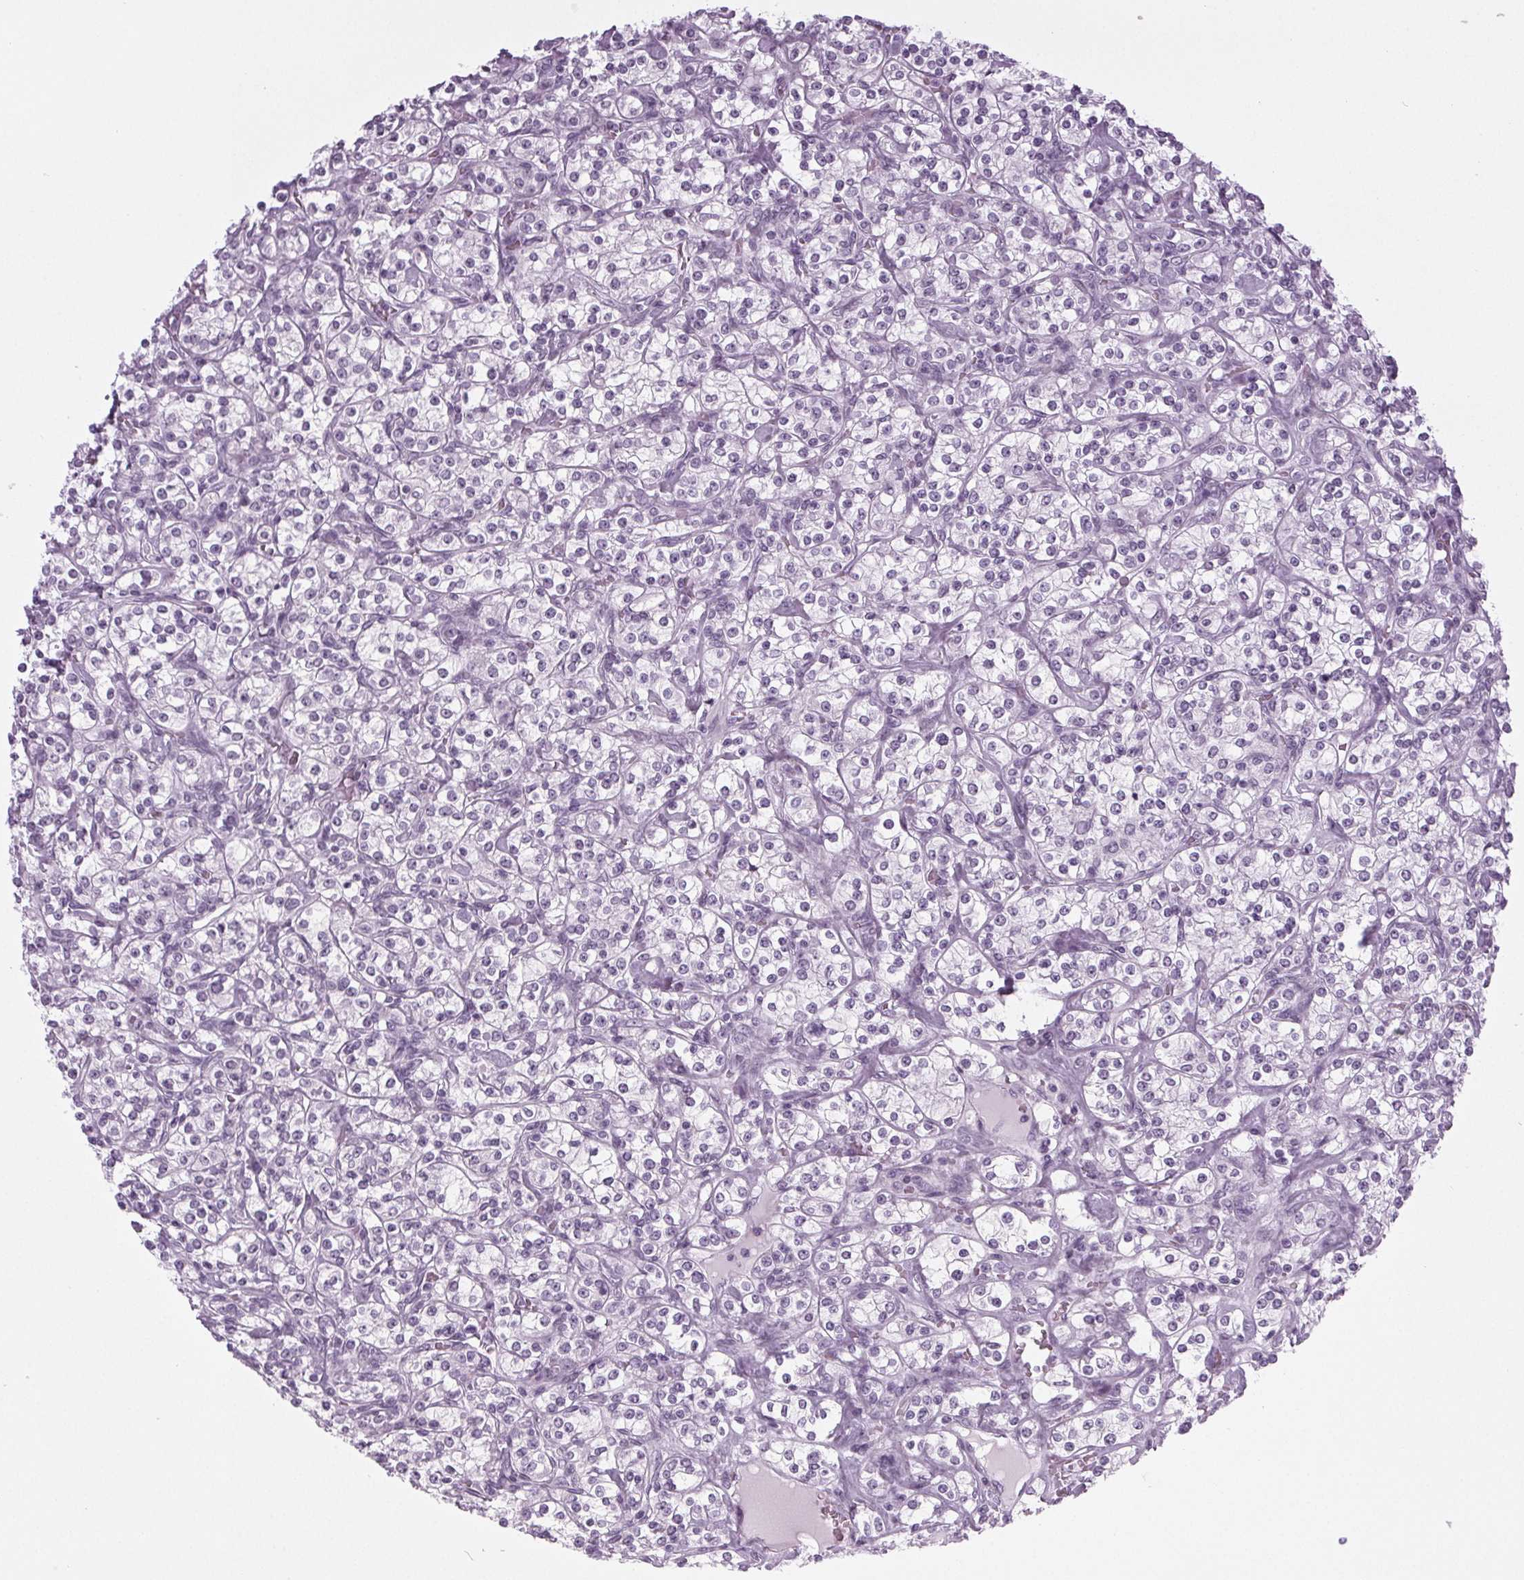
{"staining": {"intensity": "negative", "quantity": "none", "location": "none"}, "tissue": "renal cancer", "cell_type": "Tumor cells", "image_type": "cancer", "snomed": [{"axis": "morphology", "description": "Adenocarcinoma, NOS"}, {"axis": "topography", "description": "Kidney"}], "caption": "High magnification brightfield microscopy of renal adenocarcinoma stained with DAB (brown) and counterstained with hematoxylin (blue): tumor cells show no significant expression. (Stains: DAB IHC with hematoxylin counter stain, Microscopy: brightfield microscopy at high magnification).", "gene": "IGF2BP1", "patient": {"sex": "male", "age": 77}}